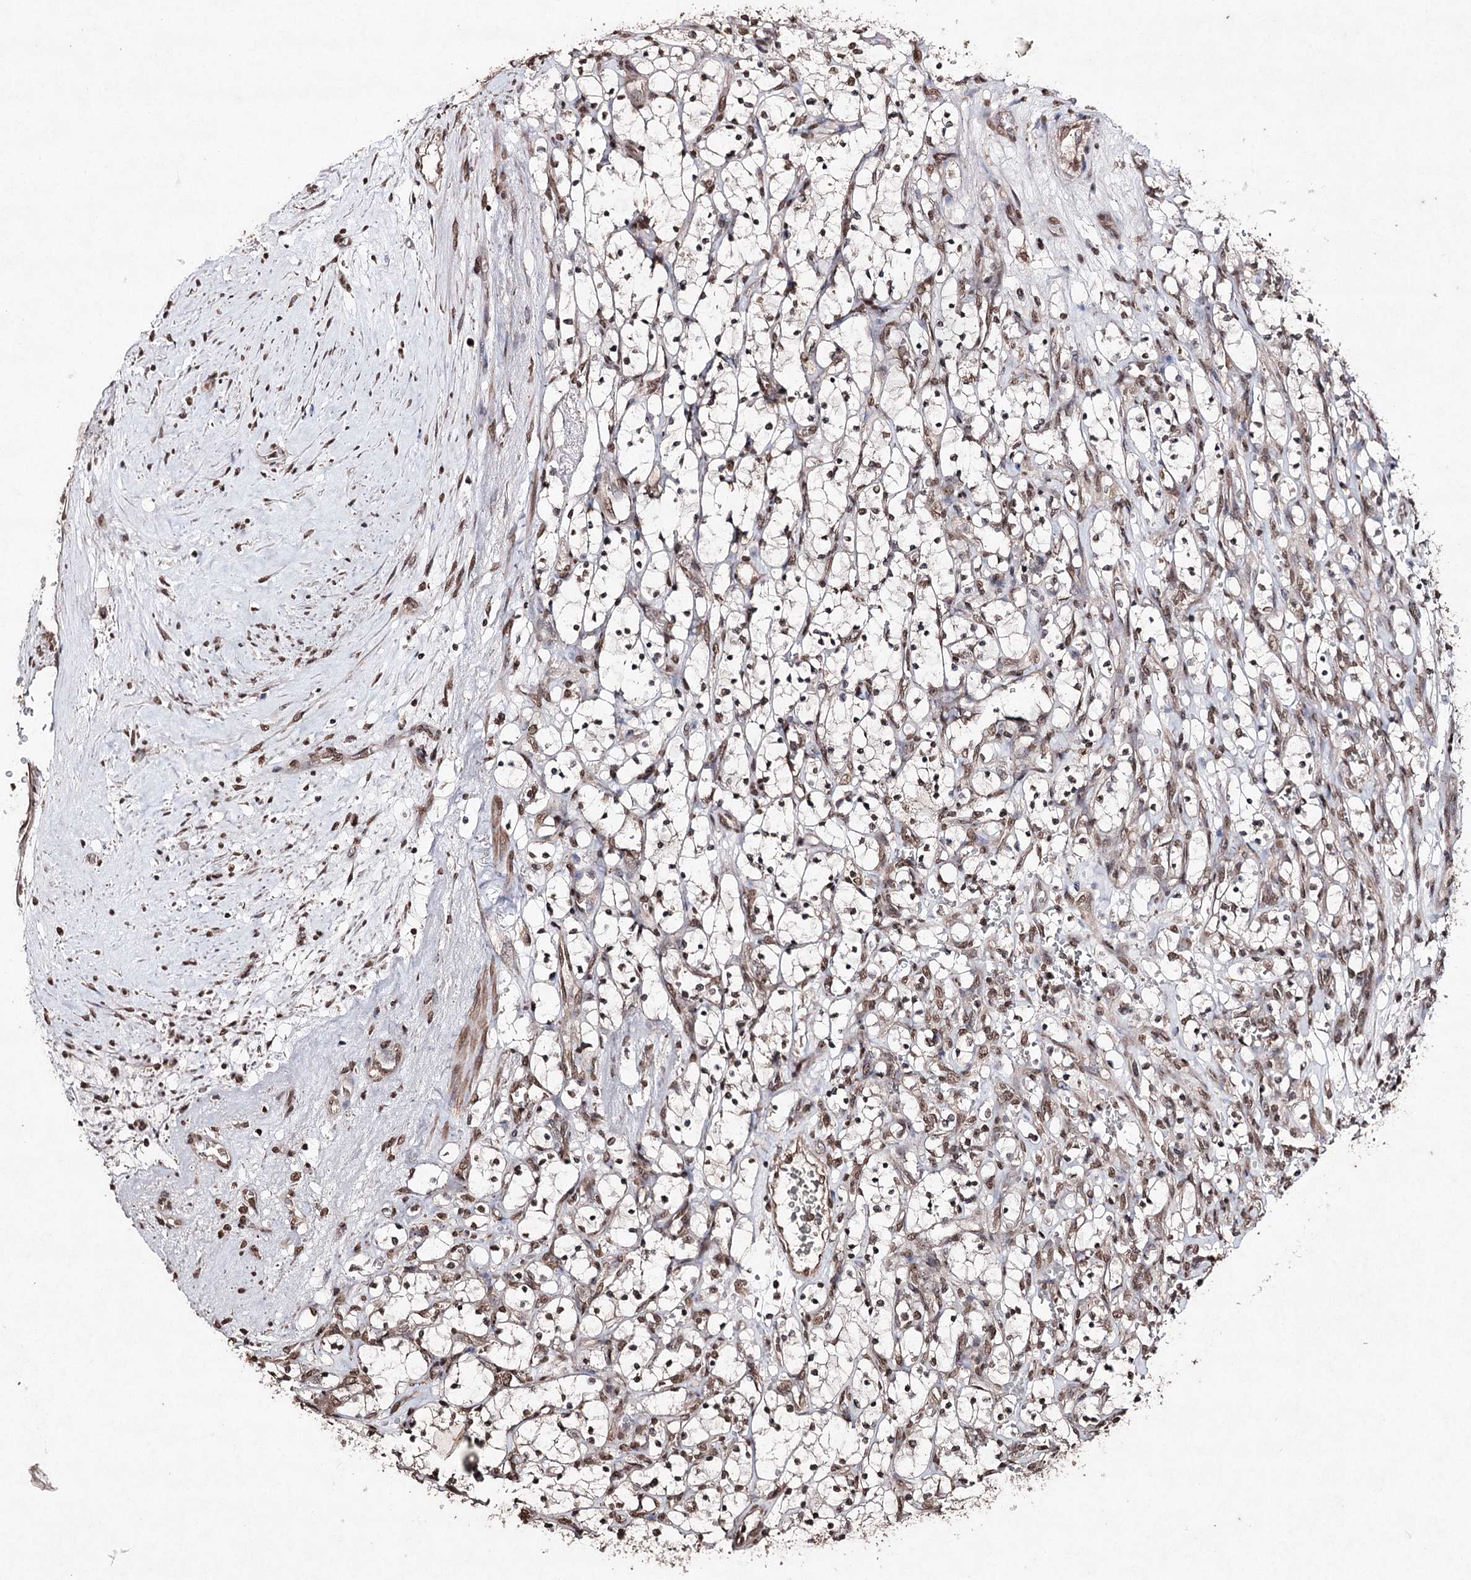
{"staining": {"intensity": "weak", "quantity": "25%-75%", "location": "nuclear"}, "tissue": "renal cancer", "cell_type": "Tumor cells", "image_type": "cancer", "snomed": [{"axis": "morphology", "description": "Adenocarcinoma, NOS"}, {"axis": "topography", "description": "Kidney"}], "caption": "DAB (3,3'-diaminobenzidine) immunohistochemical staining of human renal cancer reveals weak nuclear protein expression in approximately 25%-75% of tumor cells.", "gene": "ATG14", "patient": {"sex": "female", "age": 69}}